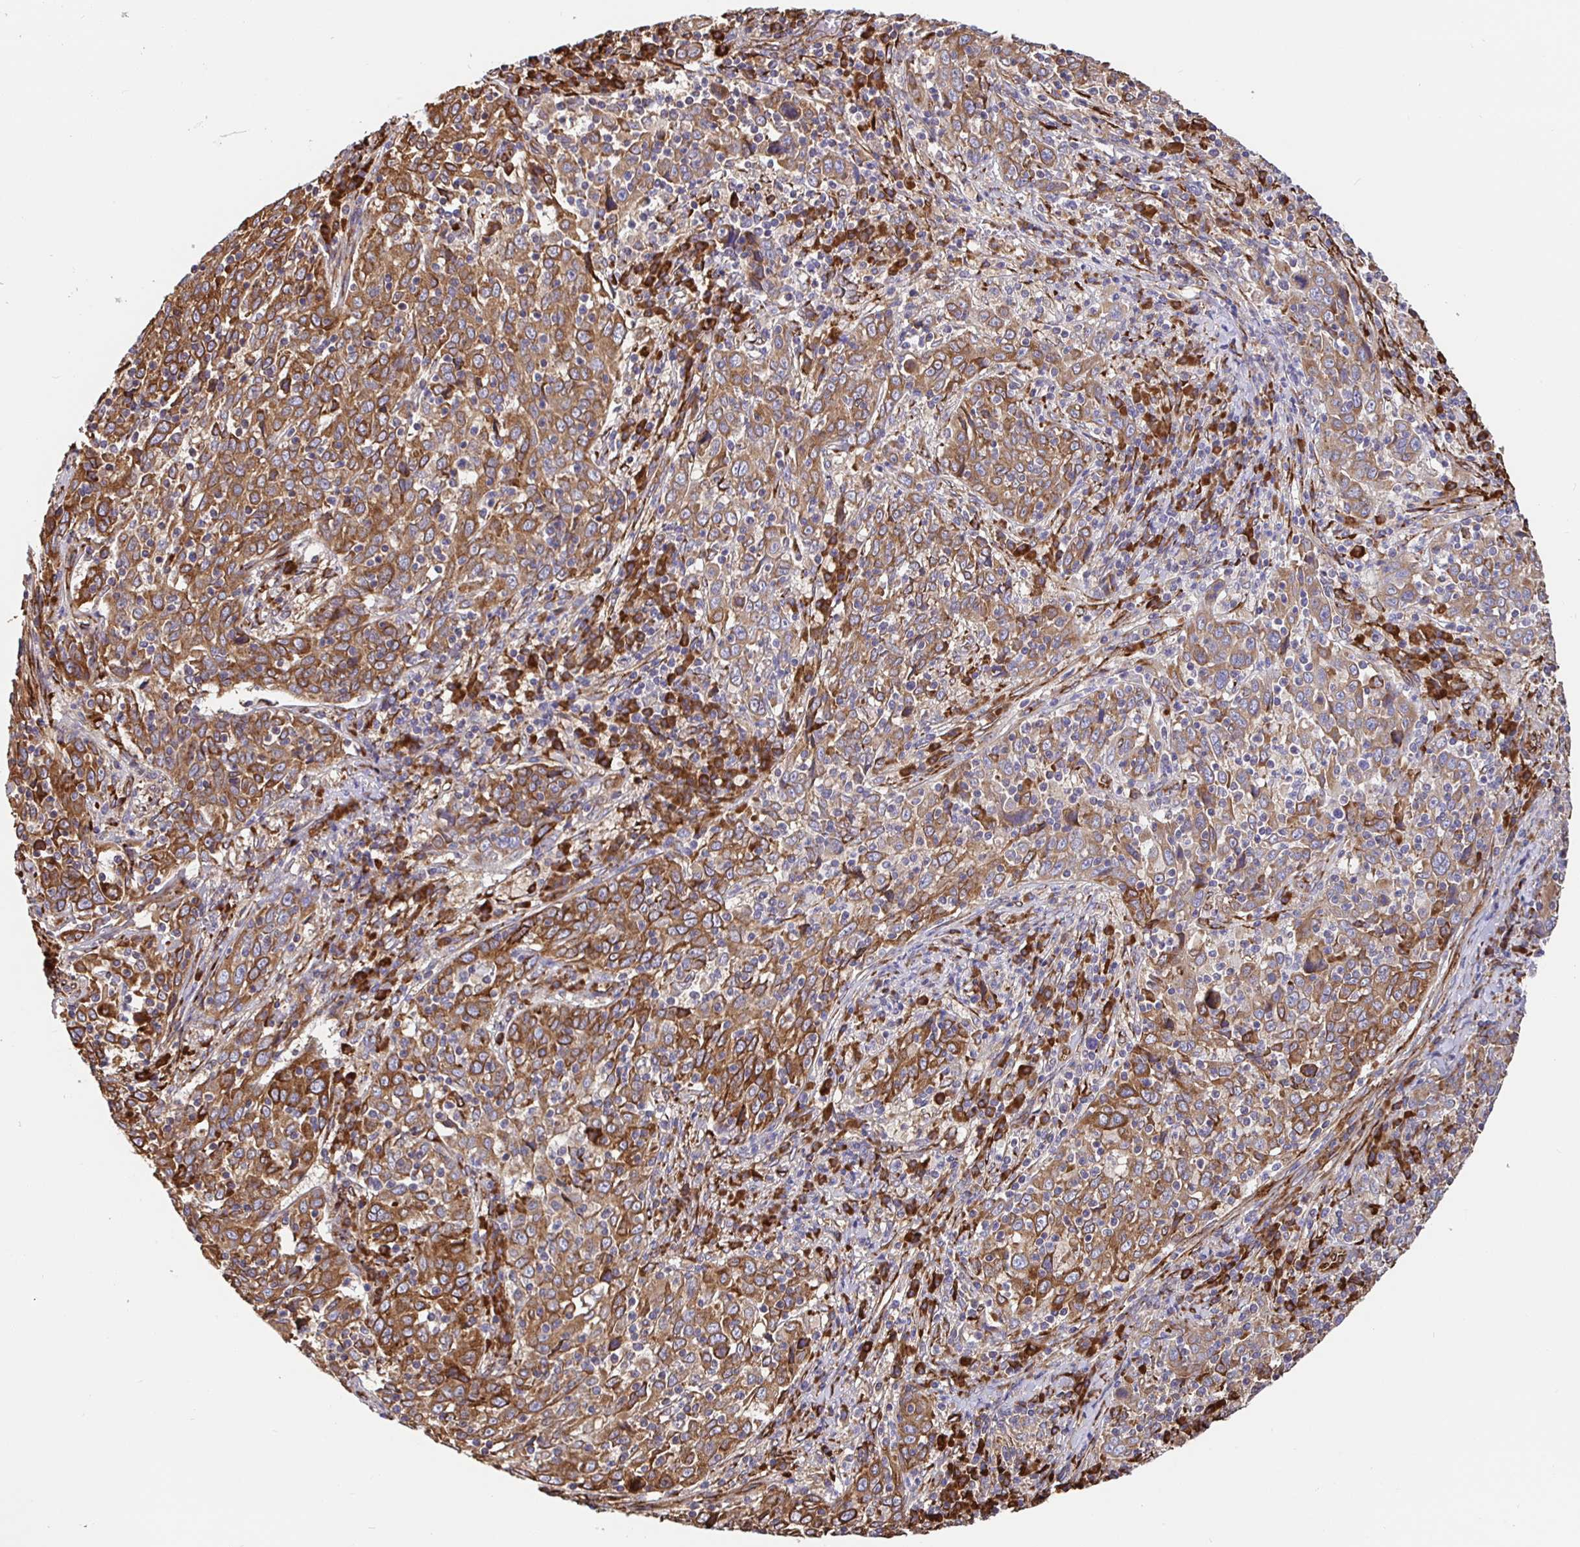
{"staining": {"intensity": "moderate", "quantity": ">75%", "location": "cytoplasmic/membranous"}, "tissue": "cervical cancer", "cell_type": "Tumor cells", "image_type": "cancer", "snomed": [{"axis": "morphology", "description": "Squamous cell carcinoma, NOS"}, {"axis": "topography", "description": "Cervix"}], "caption": "Immunohistochemical staining of human cervical cancer (squamous cell carcinoma) reveals medium levels of moderate cytoplasmic/membranous protein expression in about >75% of tumor cells.", "gene": "MAOA", "patient": {"sex": "female", "age": 46}}